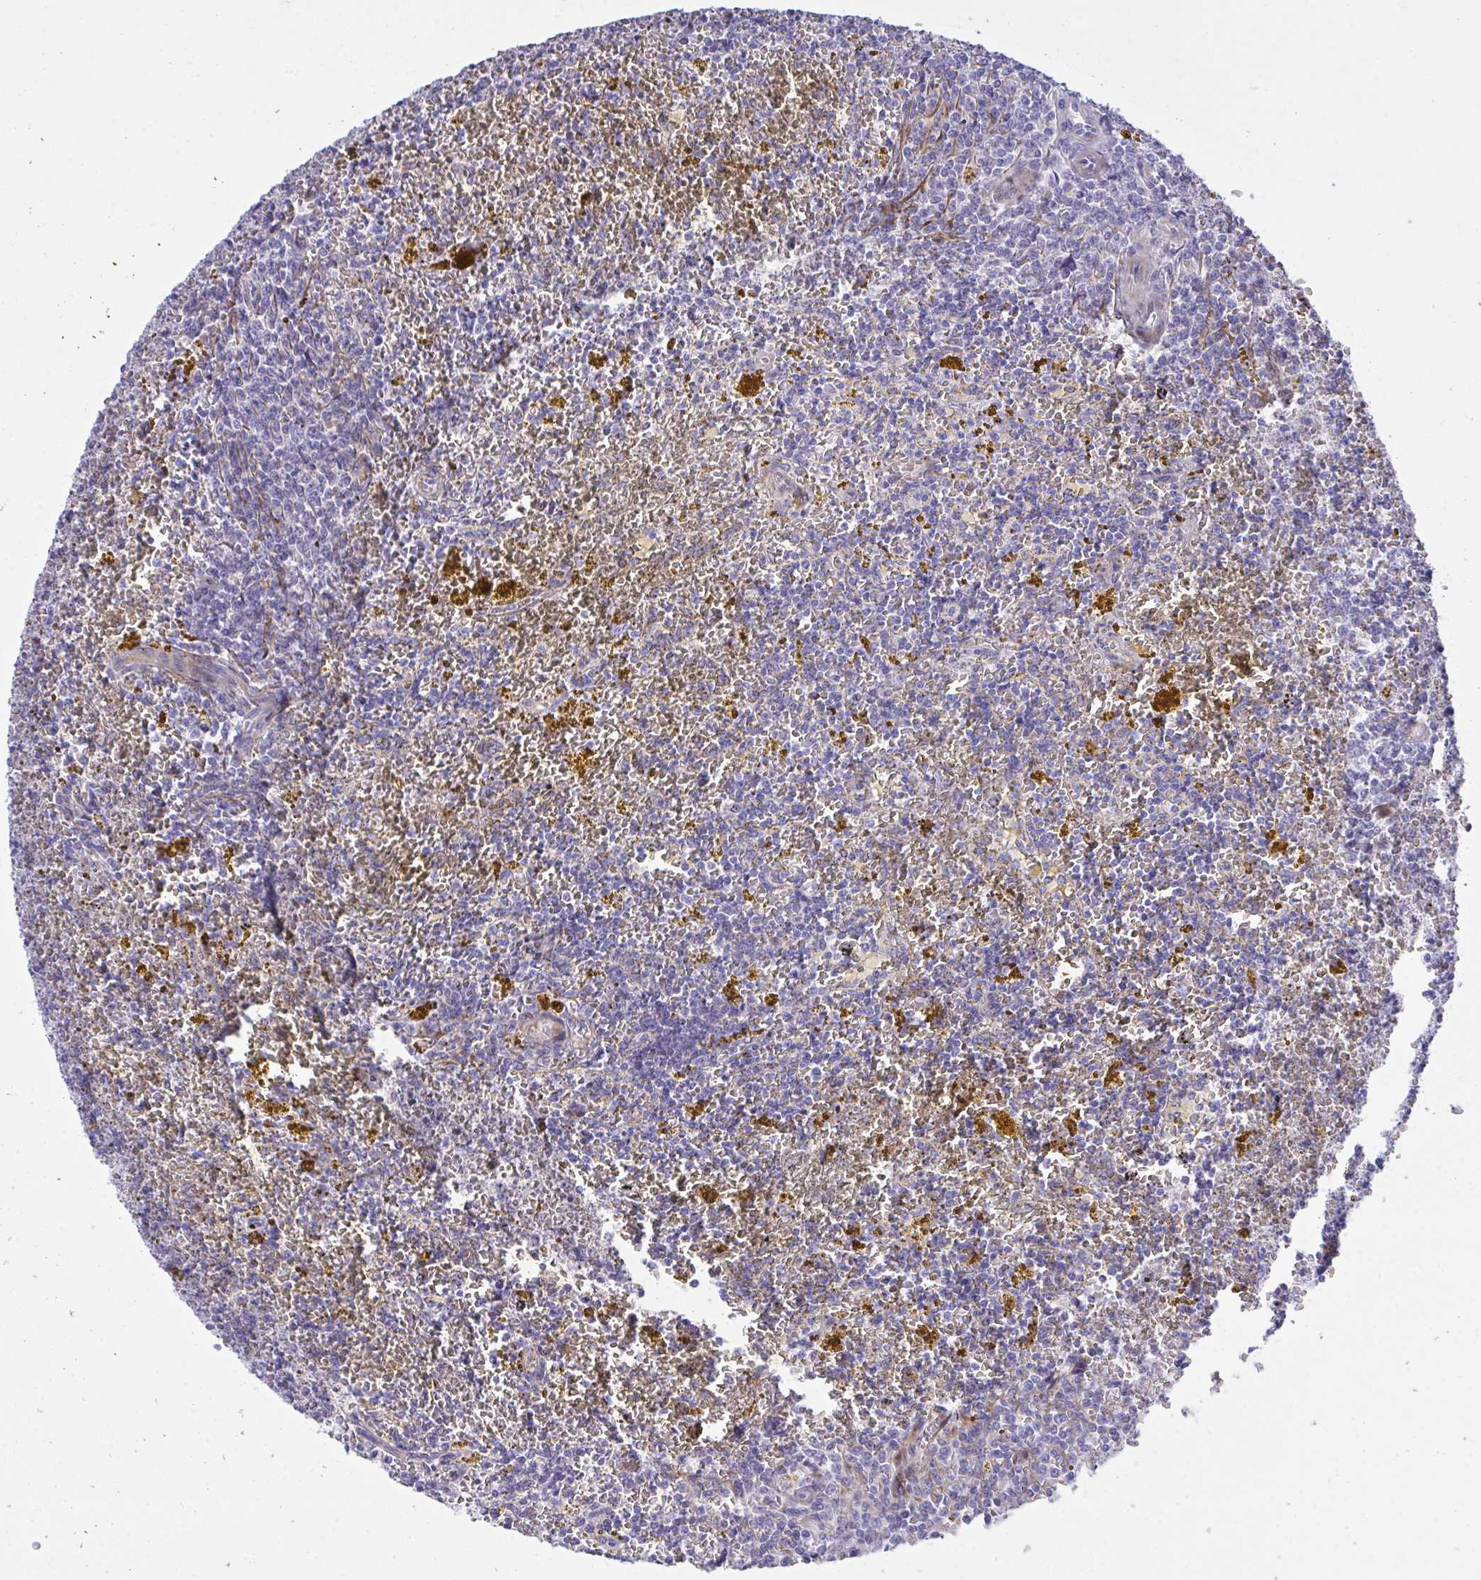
{"staining": {"intensity": "negative", "quantity": "none", "location": "none"}, "tissue": "lymphoma", "cell_type": "Tumor cells", "image_type": "cancer", "snomed": [{"axis": "morphology", "description": "Malignant lymphoma, non-Hodgkin's type, Low grade"}, {"axis": "topography", "description": "Spleen"}, {"axis": "topography", "description": "Lymph node"}], "caption": "This is an IHC micrograph of human lymphoma. There is no positivity in tumor cells.", "gene": "MED9", "patient": {"sex": "female", "age": 66}}